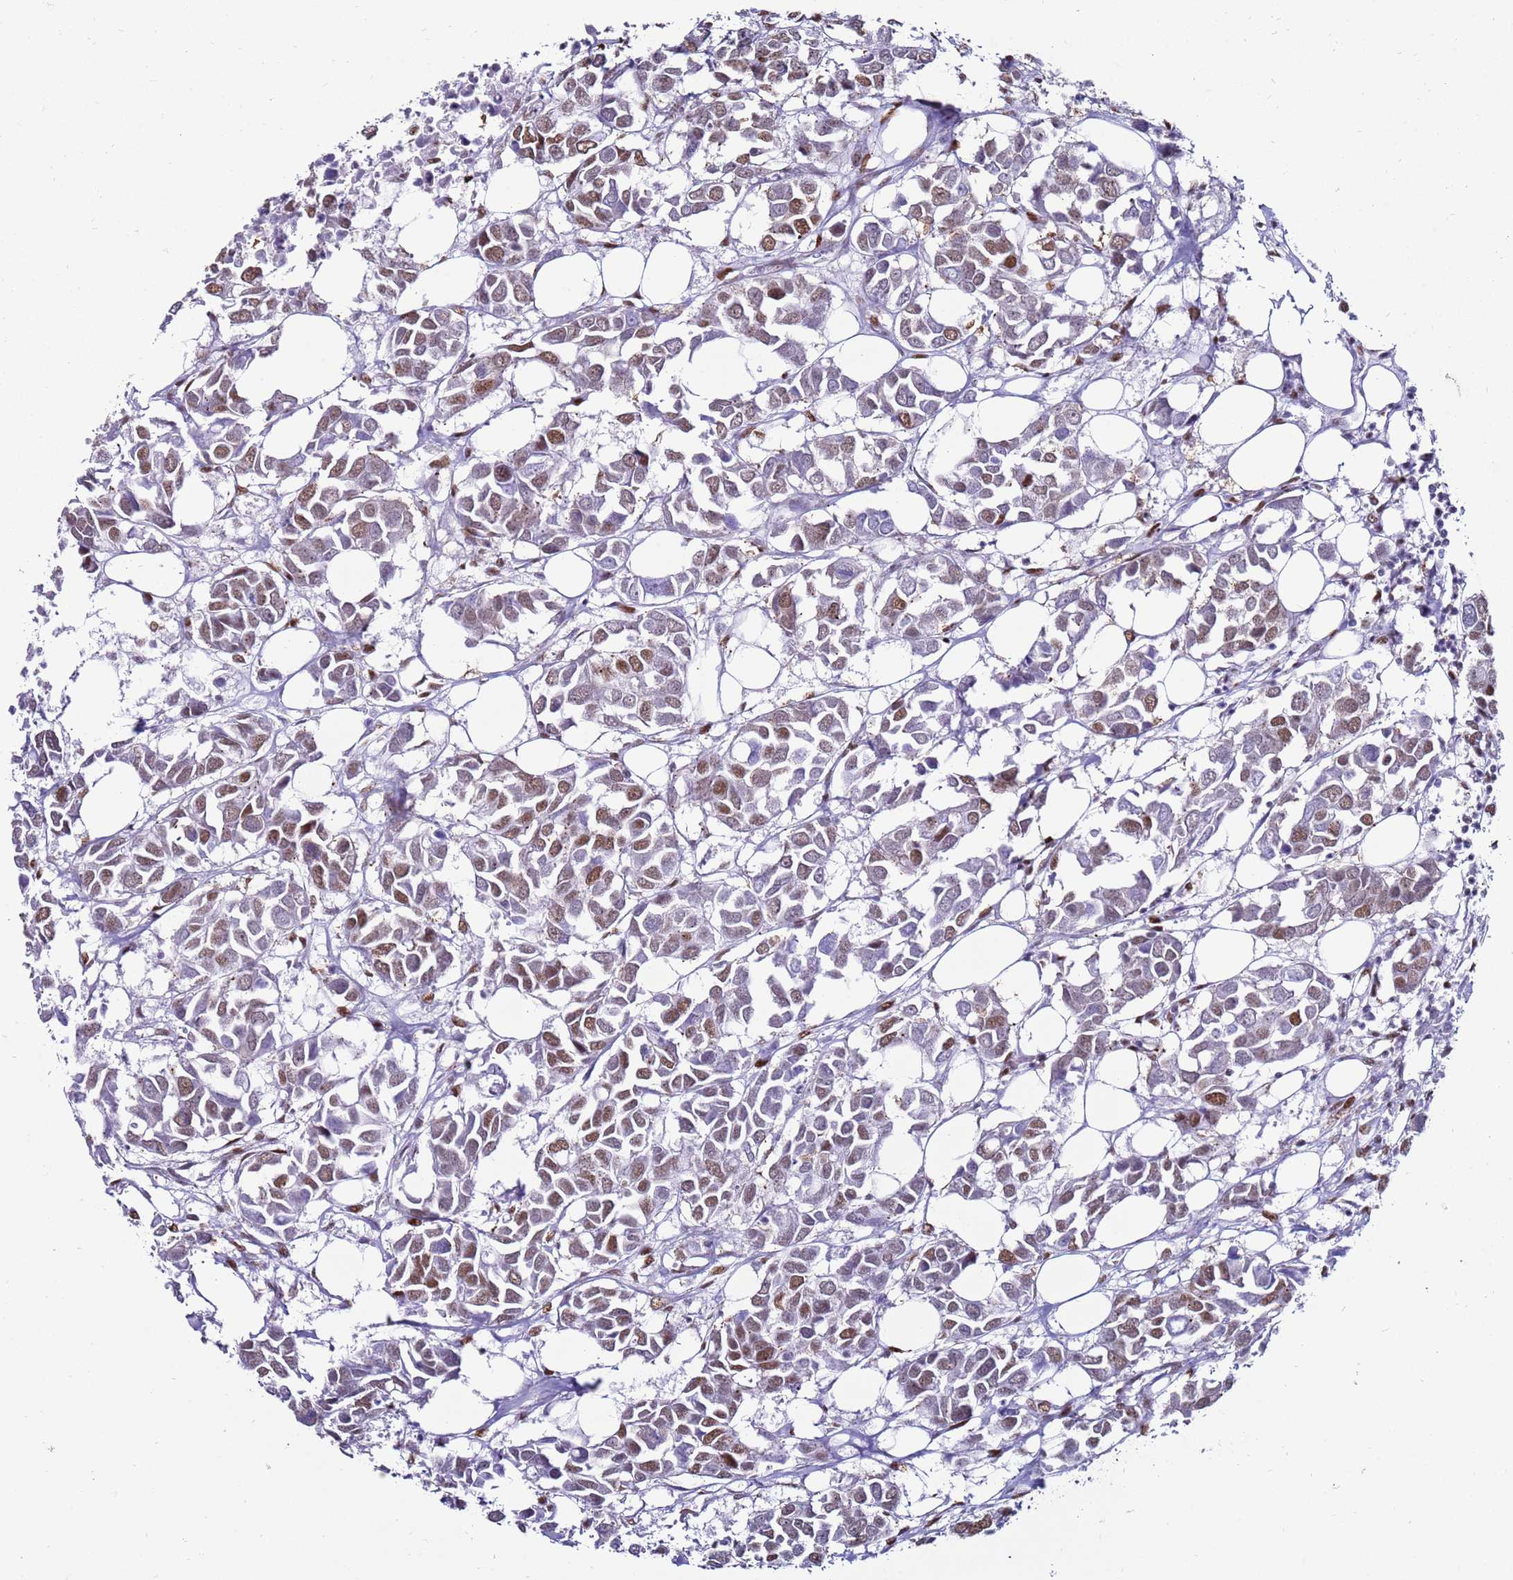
{"staining": {"intensity": "moderate", "quantity": "25%-75%", "location": "nuclear"}, "tissue": "breast cancer", "cell_type": "Tumor cells", "image_type": "cancer", "snomed": [{"axis": "morphology", "description": "Duct carcinoma"}, {"axis": "topography", "description": "Breast"}], "caption": "Human breast cancer (intraductal carcinoma) stained with a protein marker exhibits moderate staining in tumor cells.", "gene": "KPNA4", "patient": {"sex": "female", "age": 83}}